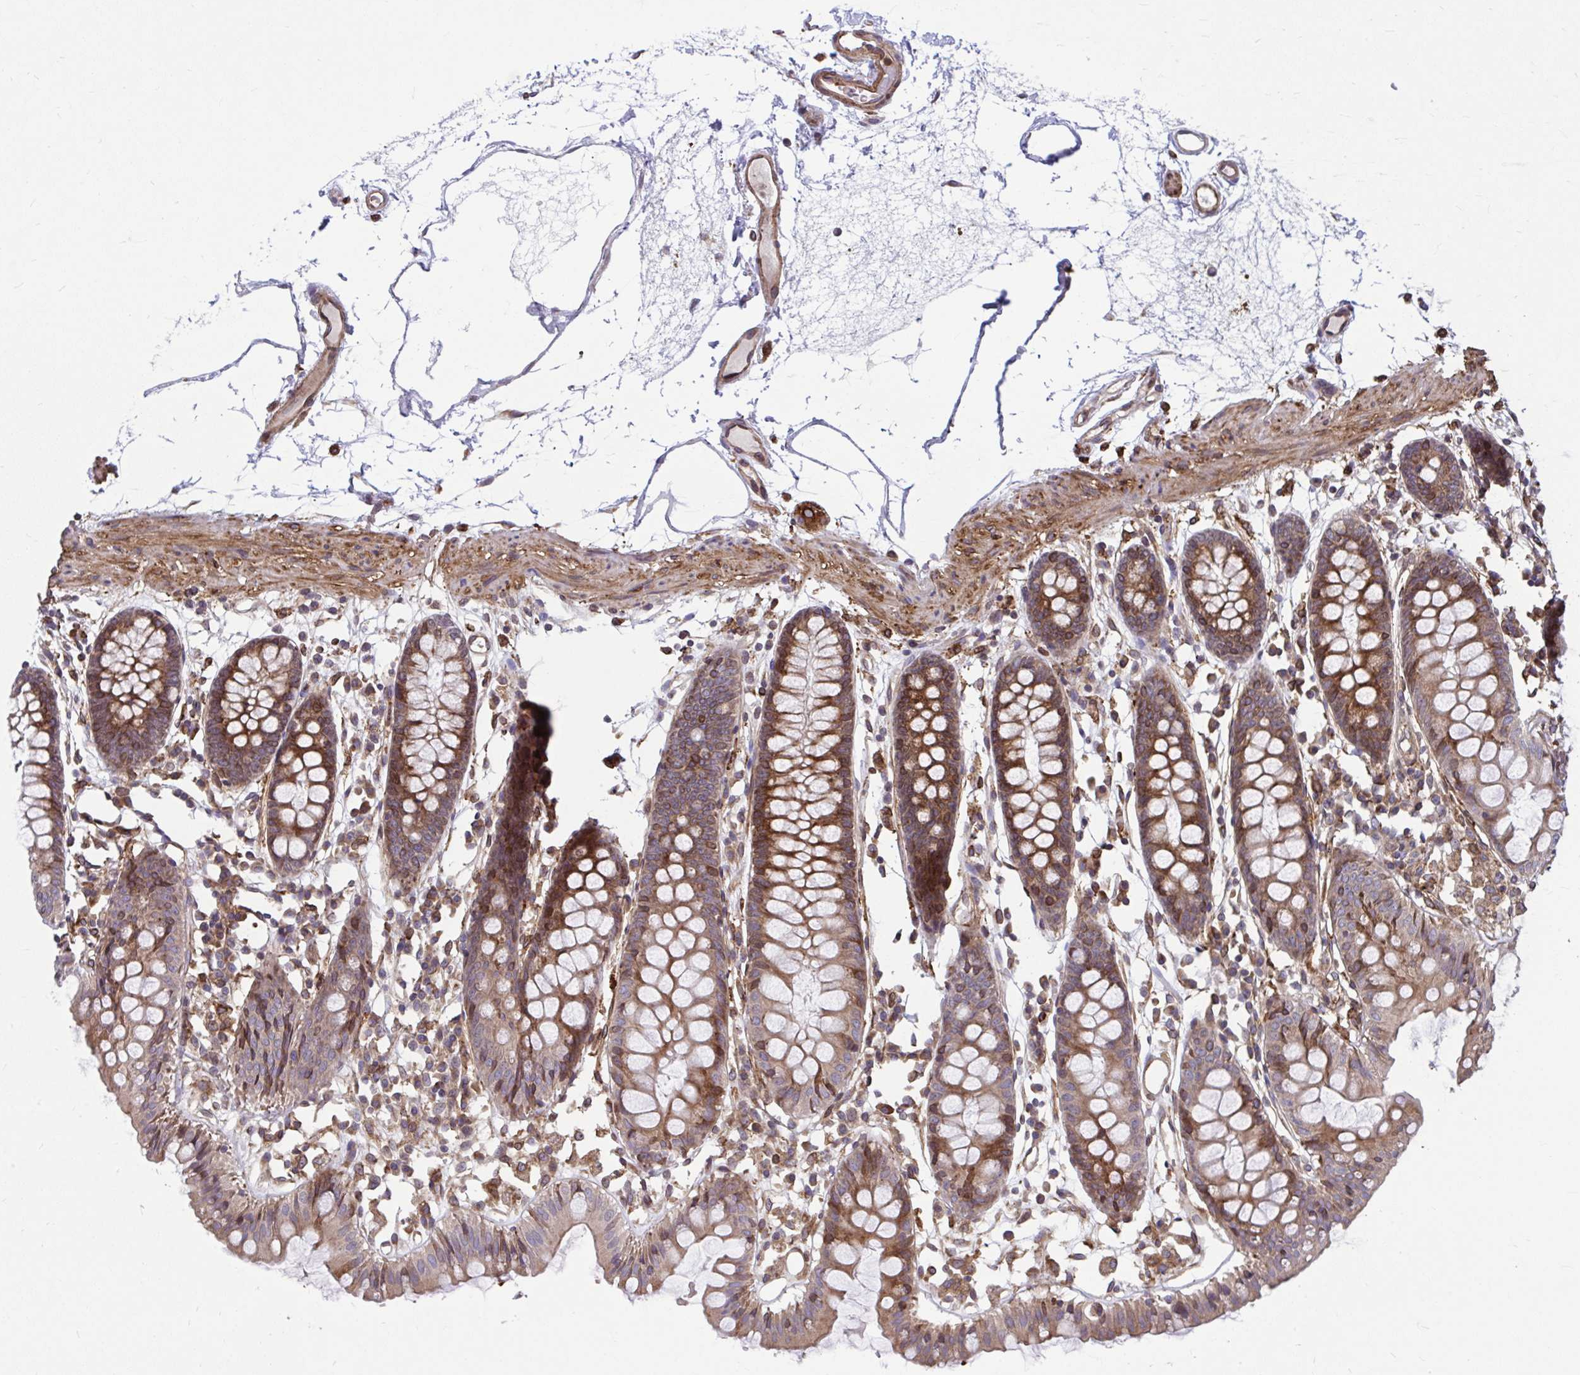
{"staining": {"intensity": "moderate", "quantity": ">75%", "location": "cytoplasmic/membranous"}, "tissue": "colon", "cell_type": "Endothelial cells", "image_type": "normal", "snomed": [{"axis": "morphology", "description": "Normal tissue, NOS"}, {"axis": "topography", "description": "Colon"}], "caption": "Protein staining of unremarkable colon exhibits moderate cytoplasmic/membranous expression in approximately >75% of endothelial cells. (IHC, brightfield microscopy, high magnification).", "gene": "STIM2", "patient": {"sex": "female", "age": 84}}